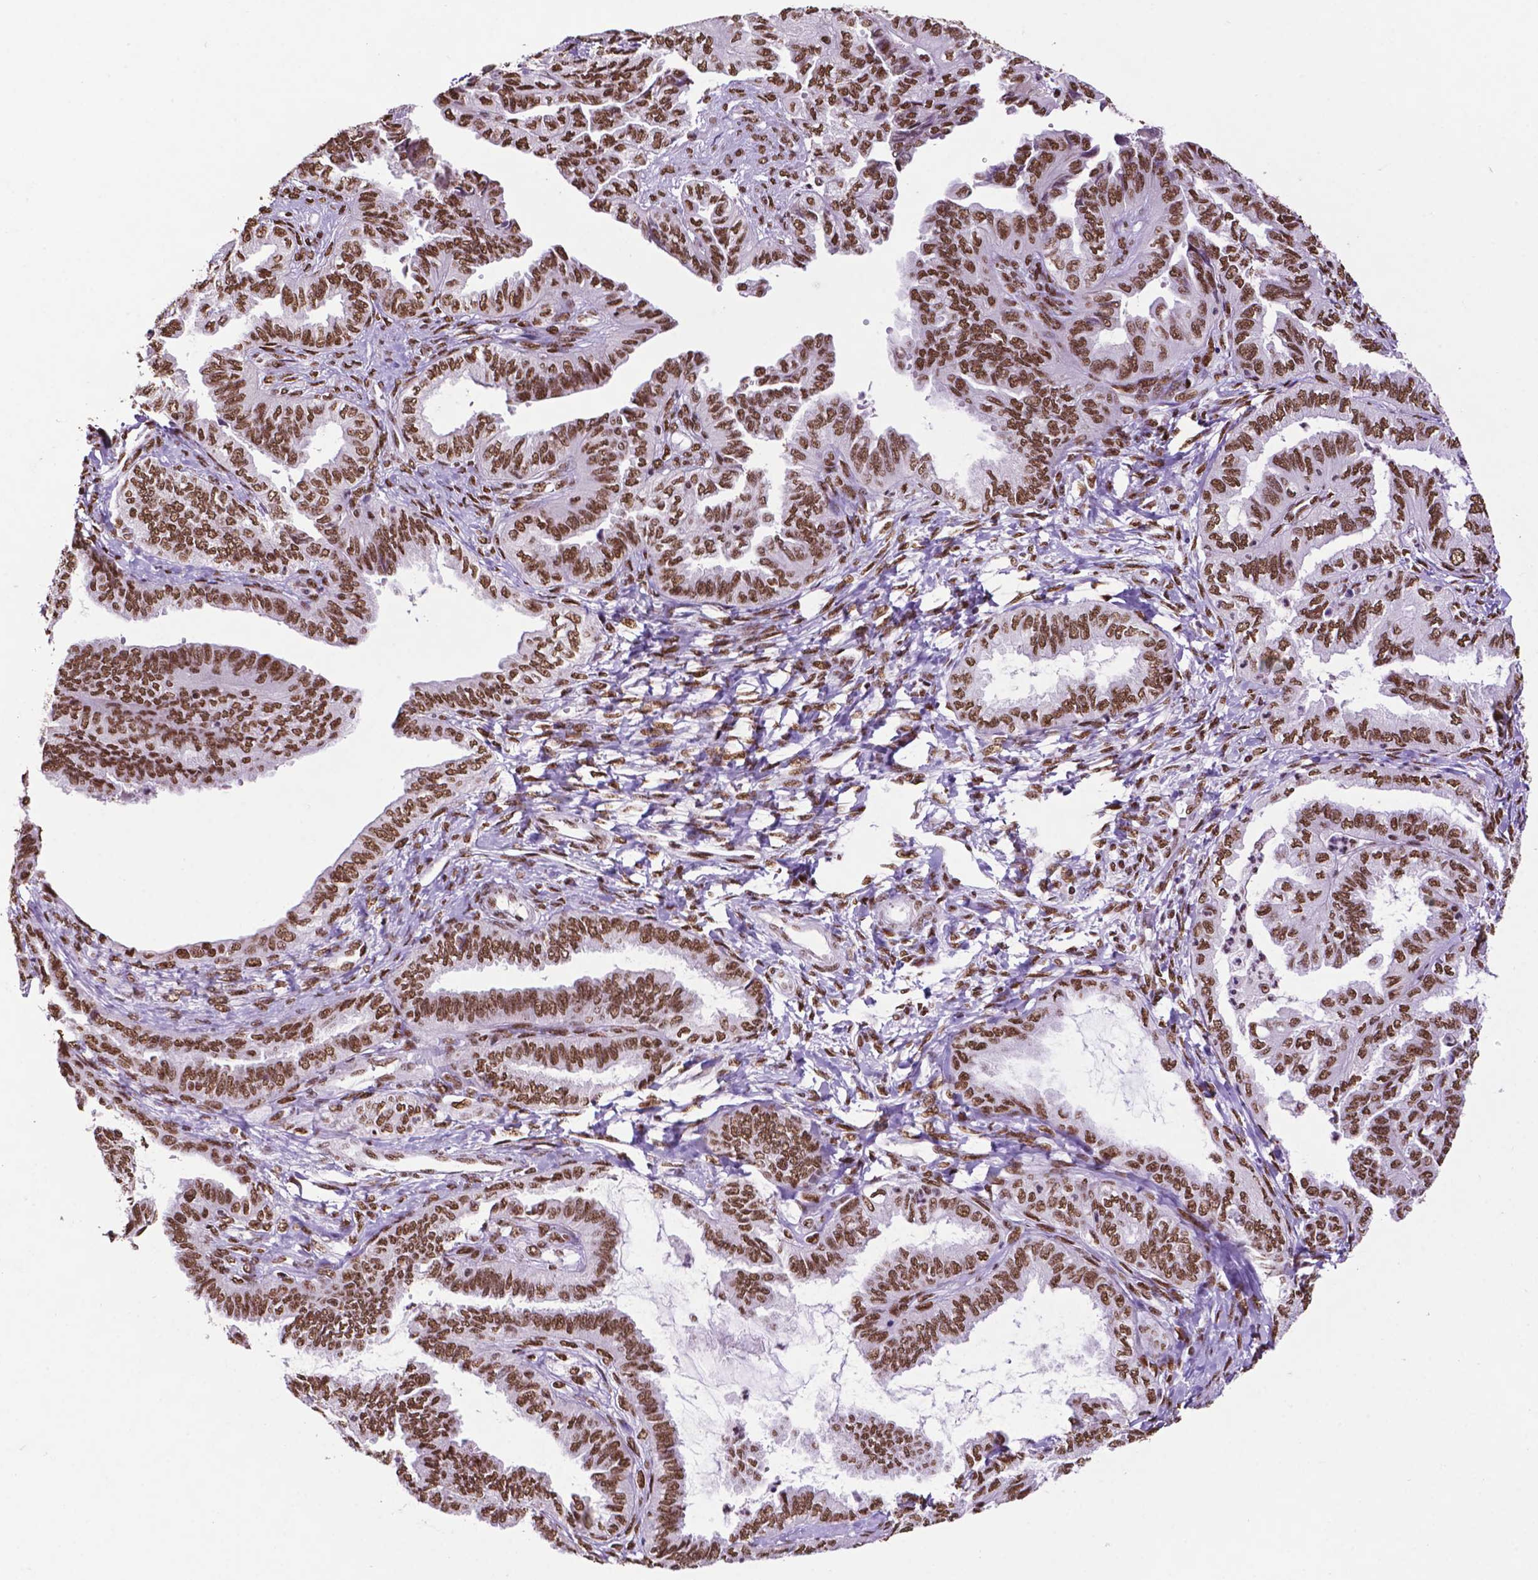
{"staining": {"intensity": "strong", "quantity": ">75%", "location": "nuclear"}, "tissue": "ovarian cancer", "cell_type": "Tumor cells", "image_type": "cancer", "snomed": [{"axis": "morphology", "description": "Carcinoma, endometroid"}, {"axis": "topography", "description": "Ovary"}], "caption": "Human ovarian cancer (endometroid carcinoma) stained for a protein (brown) exhibits strong nuclear positive staining in approximately >75% of tumor cells.", "gene": "CCAR2", "patient": {"sex": "female", "age": 70}}